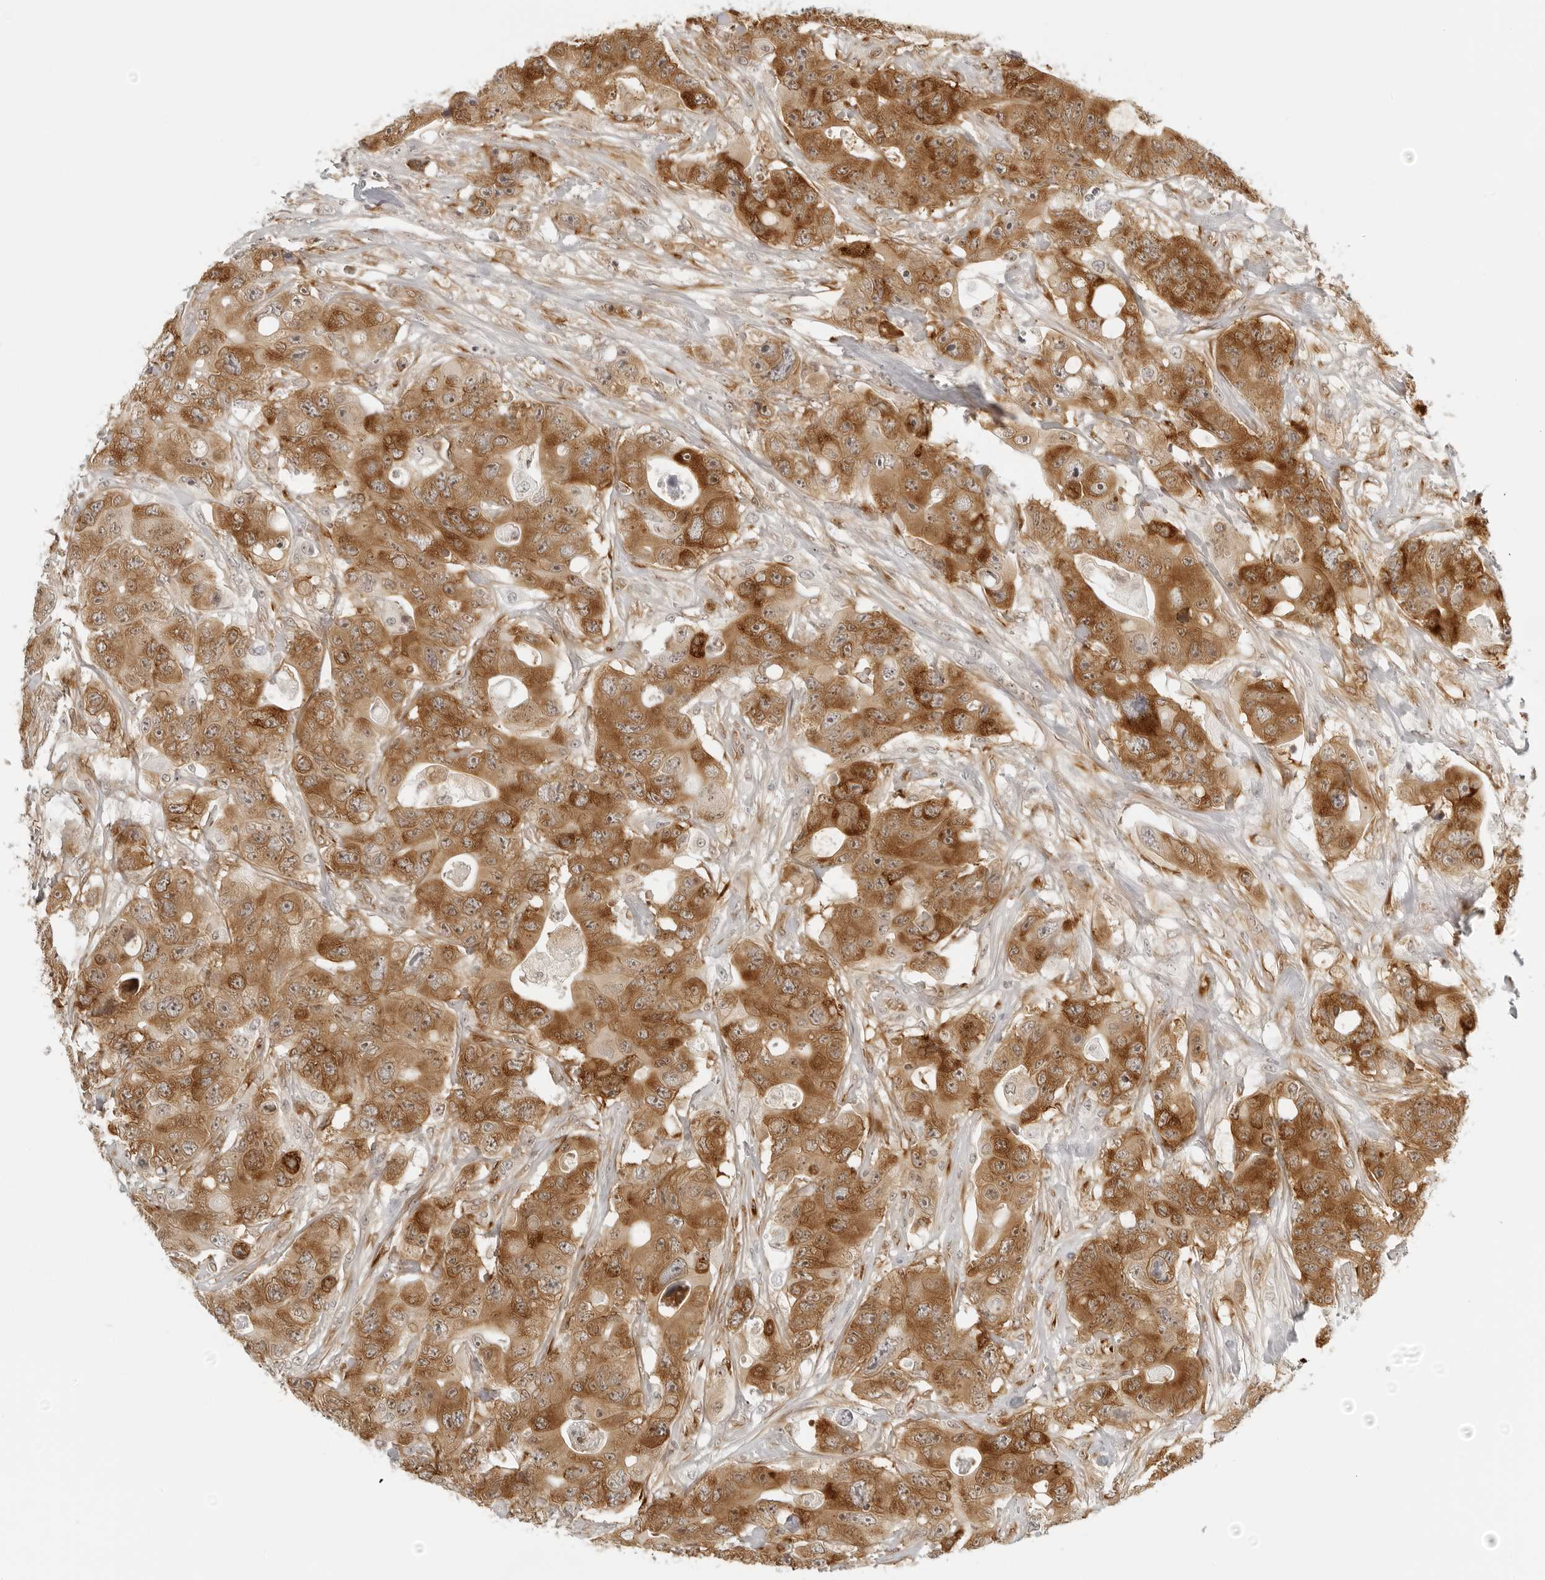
{"staining": {"intensity": "strong", "quantity": ">75%", "location": "cytoplasmic/membranous"}, "tissue": "colorectal cancer", "cell_type": "Tumor cells", "image_type": "cancer", "snomed": [{"axis": "morphology", "description": "Adenocarcinoma, NOS"}, {"axis": "topography", "description": "Colon"}], "caption": "The micrograph shows a brown stain indicating the presence of a protein in the cytoplasmic/membranous of tumor cells in colorectal cancer. Immunohistochemistry stains the protein of interest in brown and the nuclei are stained blue.", "gene": "EIF4G1", "patient": {"sex": "female", "age": 46}}